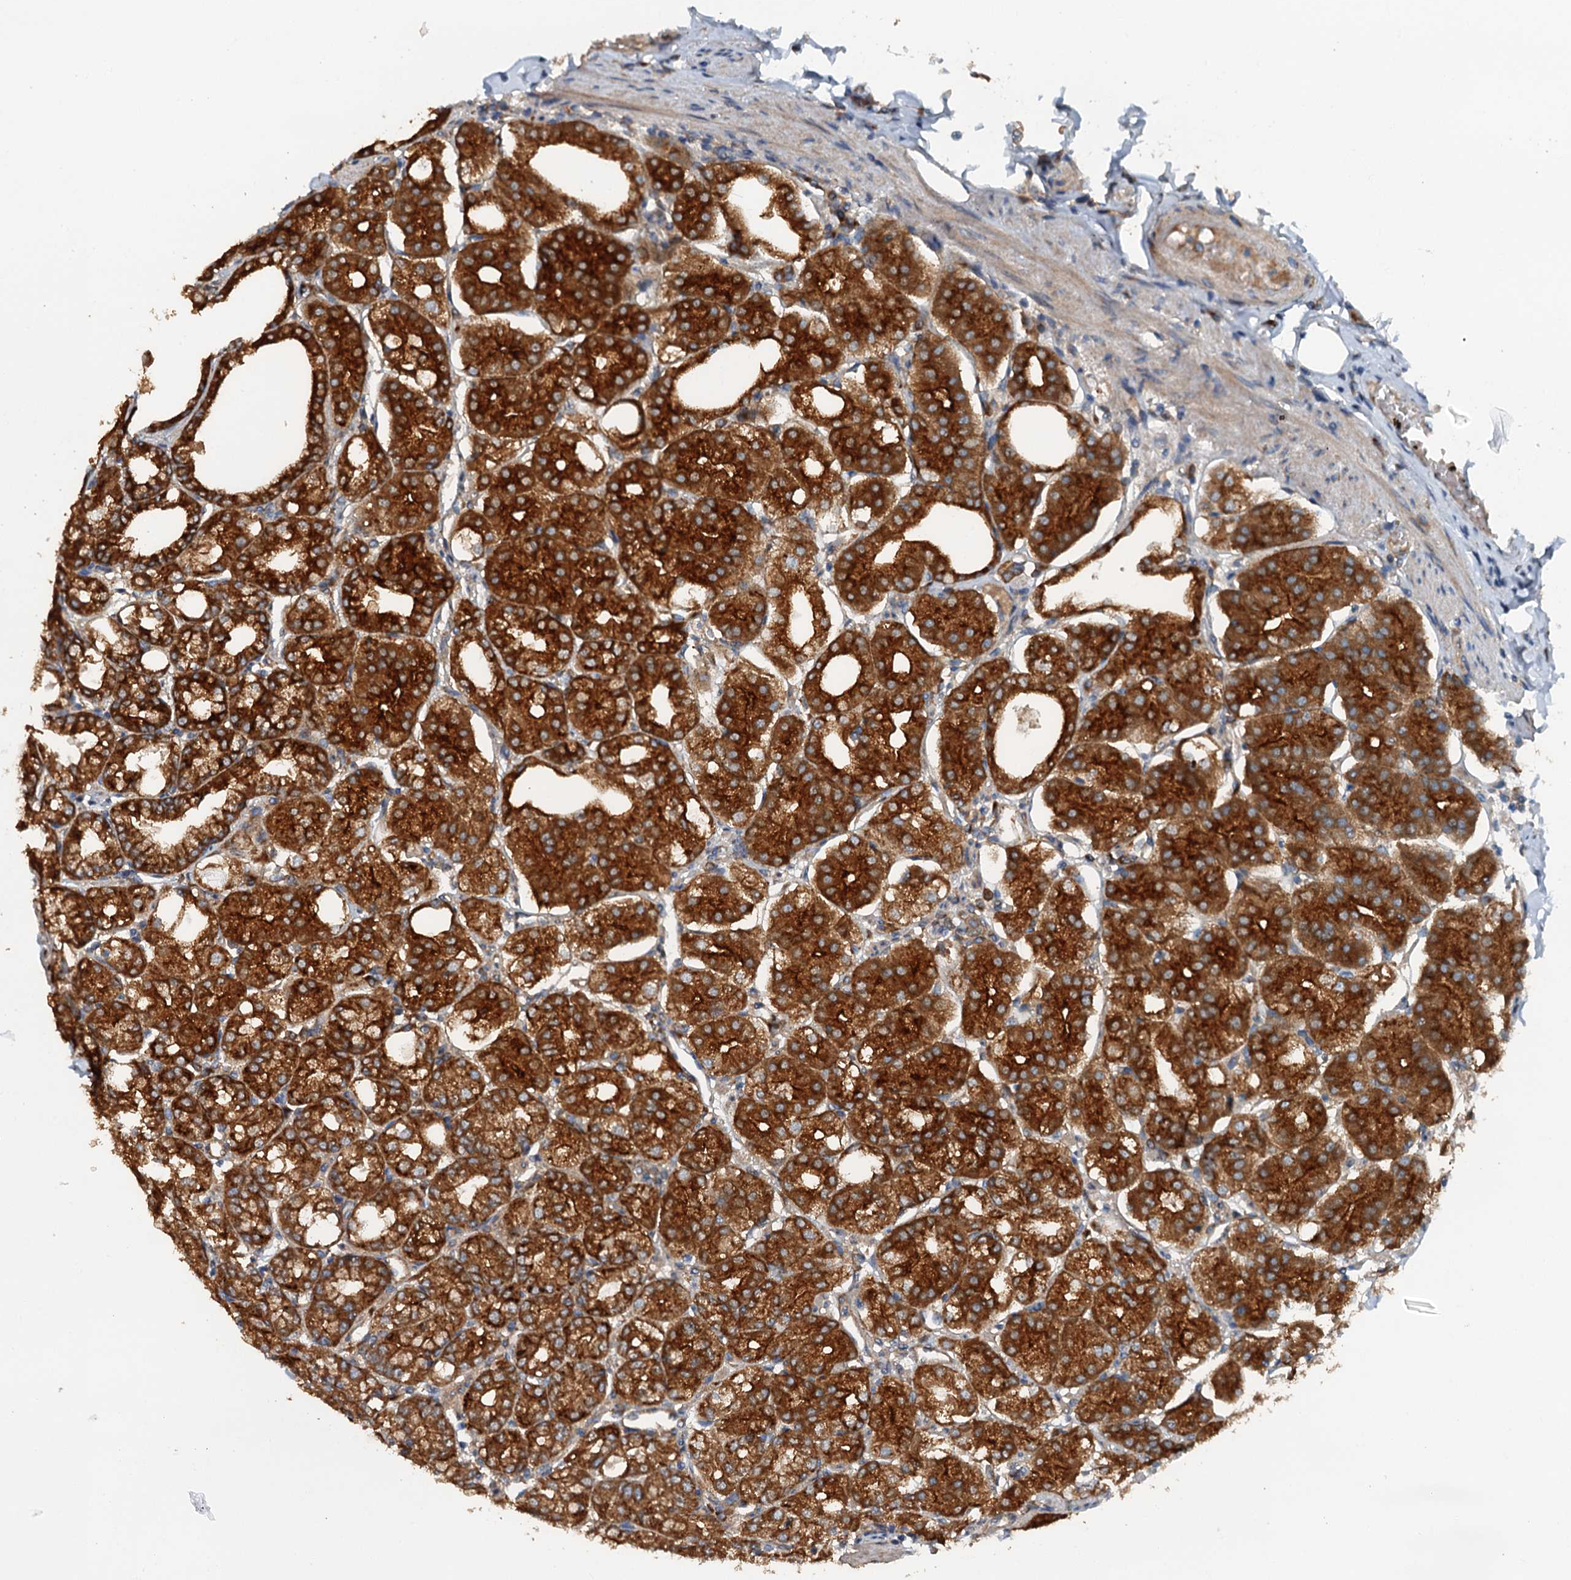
{"staining": {"intensity": "strong", "quantity": ">75%", "location": "cytoplasmic/membranous"}, "tissue": "stomach", "cell_type": "Glandular cells", "image_type": "normal", "snomed": [{"axis": "morphology", "description": "Normal tissue, NOS"}, {"axis": "topography", "description": "Stomach, lower"}], "caption": "A brown stain highlights strong cytoplasmic/membranous expression of a protein in glandular cells of normal stomach. (DAB (3,3'-diaminobenzidine) = brown stain, brightfield microscopy at high magnification).", "gene": "COG3", "patient": {"sex": "male", "age": 71}}